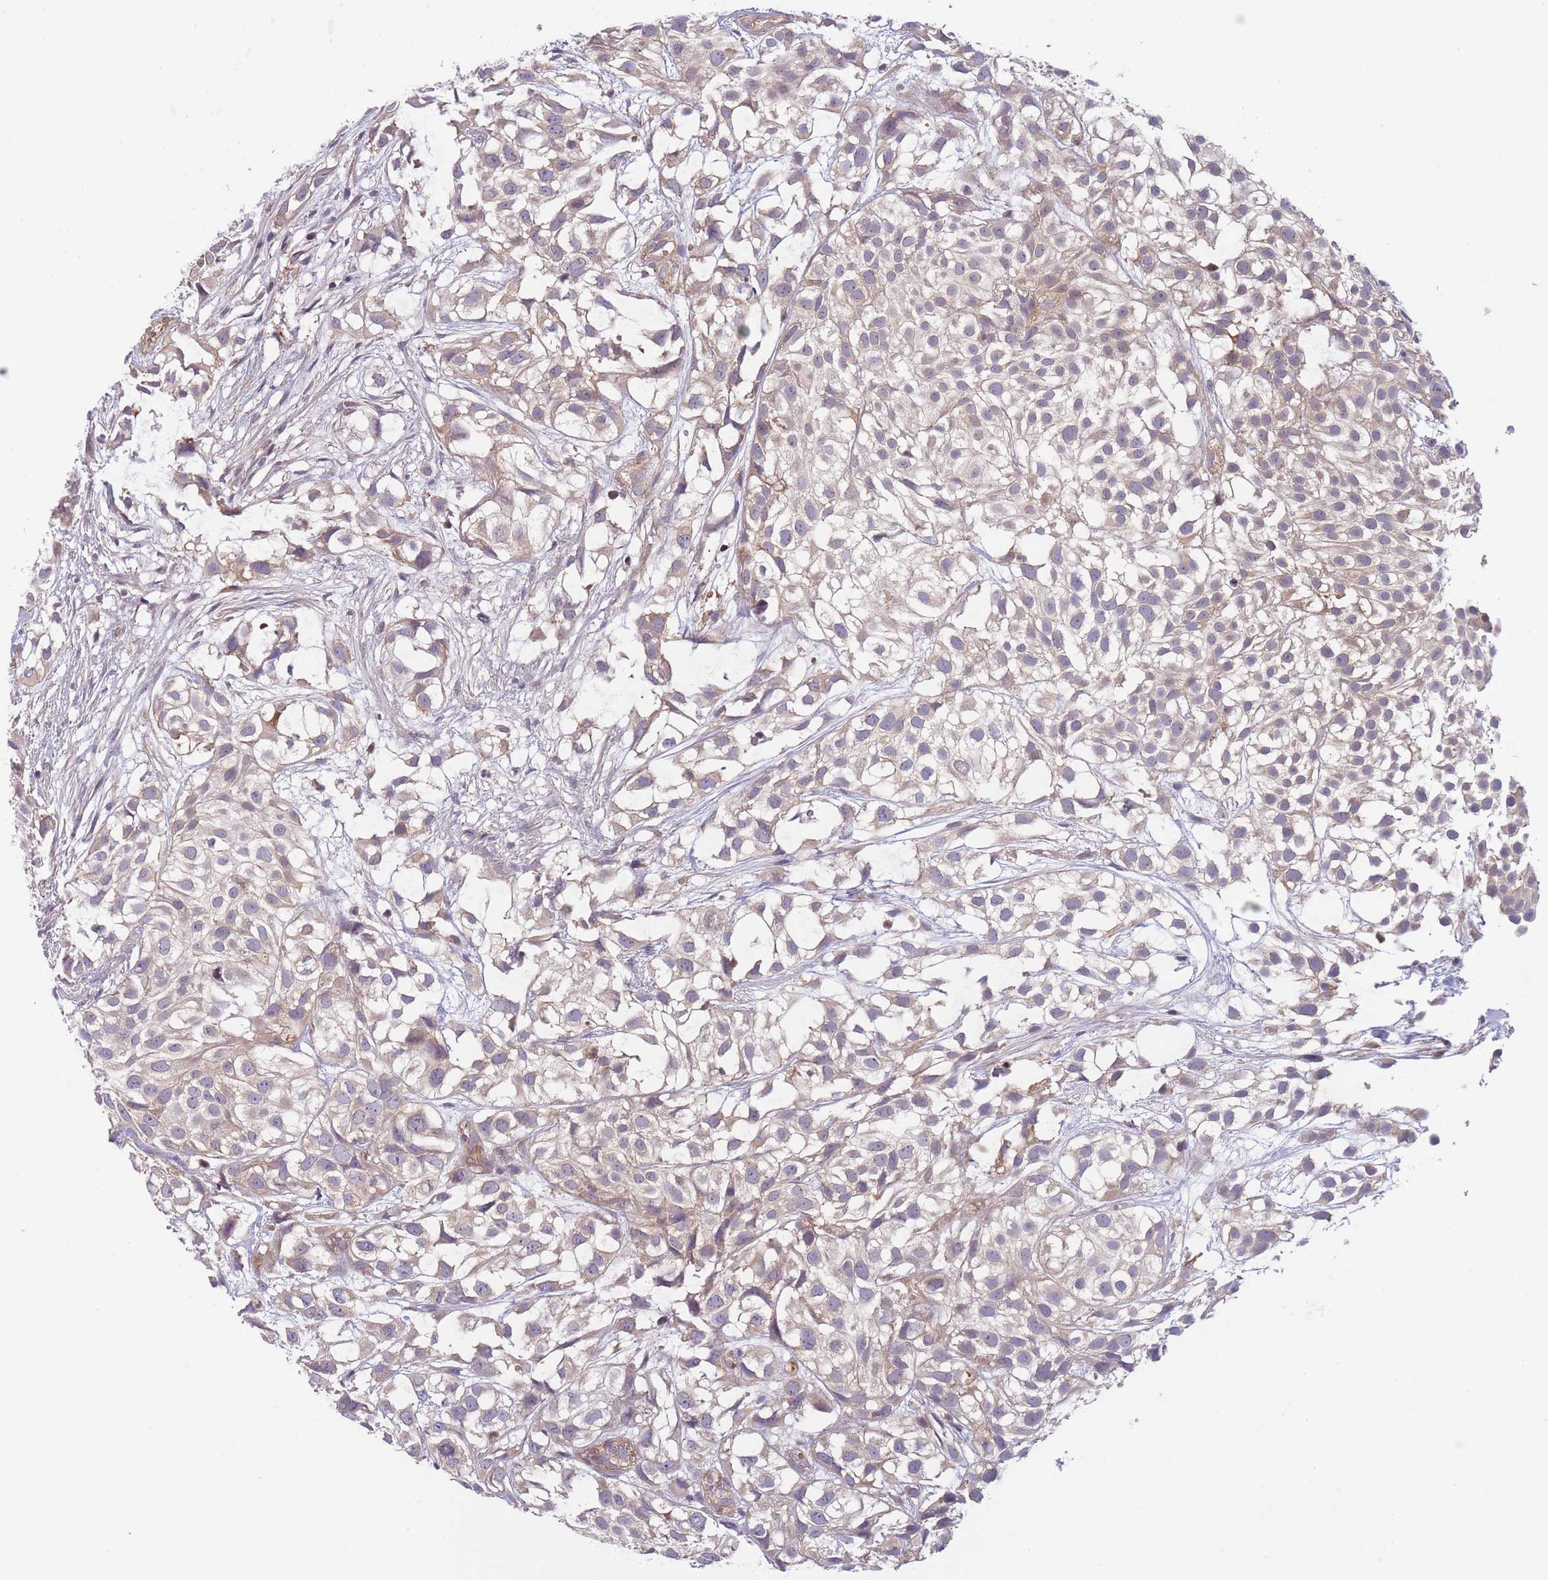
{"staining": {"intensity": "moderate", "quantity": "25%-75%", "location": "cytoplasmic/membranous"}, "tissue": "urothelial cancer", "cell_type": "Tumor cells", "image_type": "cancer", "snomed": [{"axis": "morphology", "description": "Urothelial carcinoma, High grade"}, {"axis": "topography", "description": "Urinary bladder"}], "caption": "Urothelial cancer stained with a brown dye demonstrates moderate cytoplasmic/membranous positive expression in approximately 25%-75% of tumor cells.", "gene": "SLC35F5", "patient": {"sex": "male", "age": 56}}